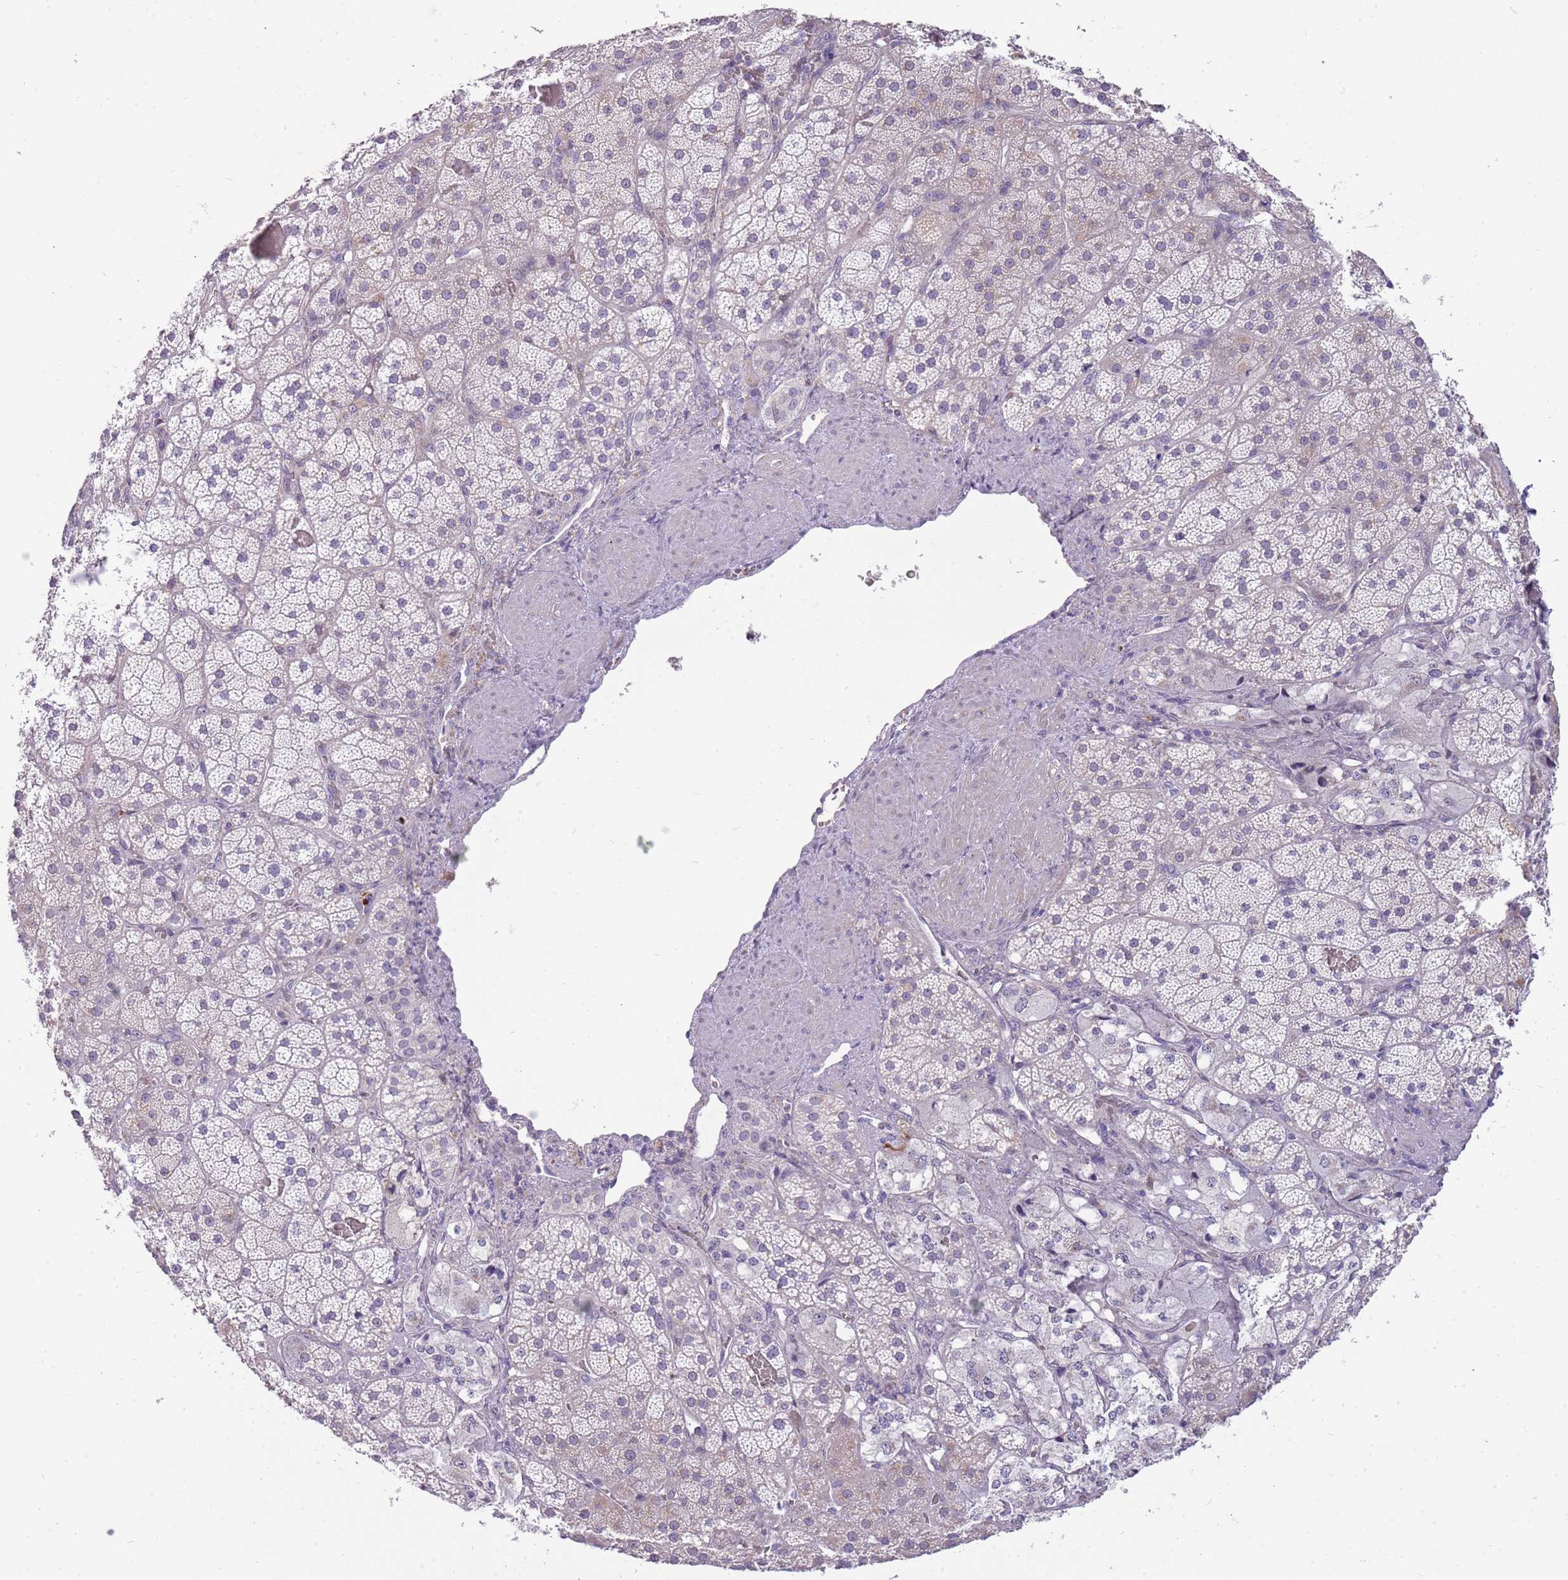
{"staining": {"intensity": "moderate", "quantity": "<25%", "location": "cytoplasmic/membranous"}, "tissue": "adrenal gland", "cell_type": "Glandular cells", "image_type": "normal", "snomed": [{"axis": "morphology", "description": "Normal tissue, NOS"}, {"axis": "topography", "description": "Adrenal gland"}], "caption": "Immunohistochemistry (IHC) image of normal human adrenal gland stained for a protein (brown), which reveals low levels of moderate cytoplasmic/membranous positivity in approximately <25% of glandular cells.", "gene": "DIPK1C", "patient": {"sex": "male", "age": 57}}